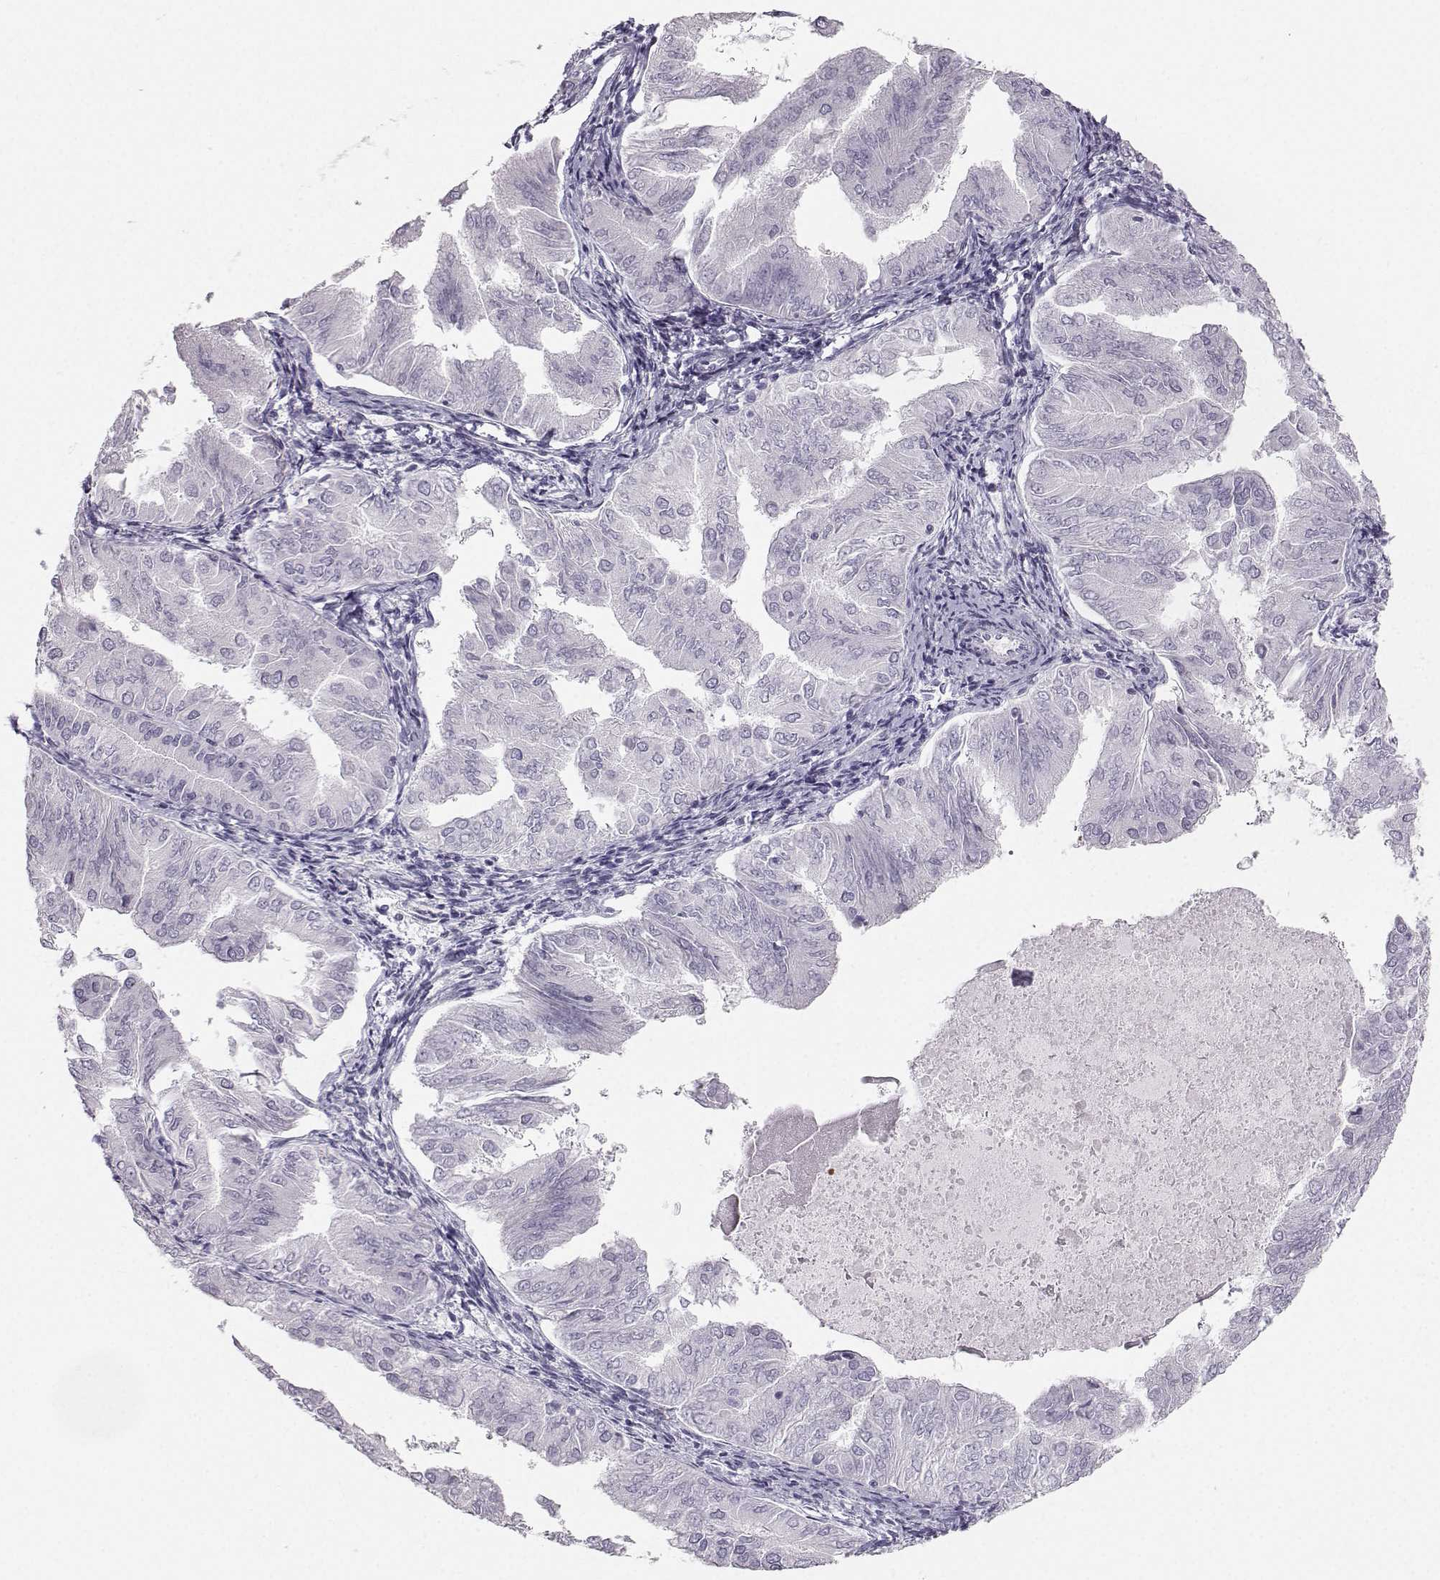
{"staining": {"intensity": "negative", "quantity": "none", "location": "none"}, "tissue": "endometrial cancer", "cell_type": "Tumor cells", "image_type": "cancer", "snomed": [{"axis": "morphology", "description": "Adenocarcinoma, NOS"}, {"axis": "topography", "description": "Endometrium"}], "caption": "A photomicrograph of human endometrial cancer (adenocarcinoma) is negative for staining in tumor cells.", "gene": "CASR", "patient": {"sex": "female", "age": 53}}